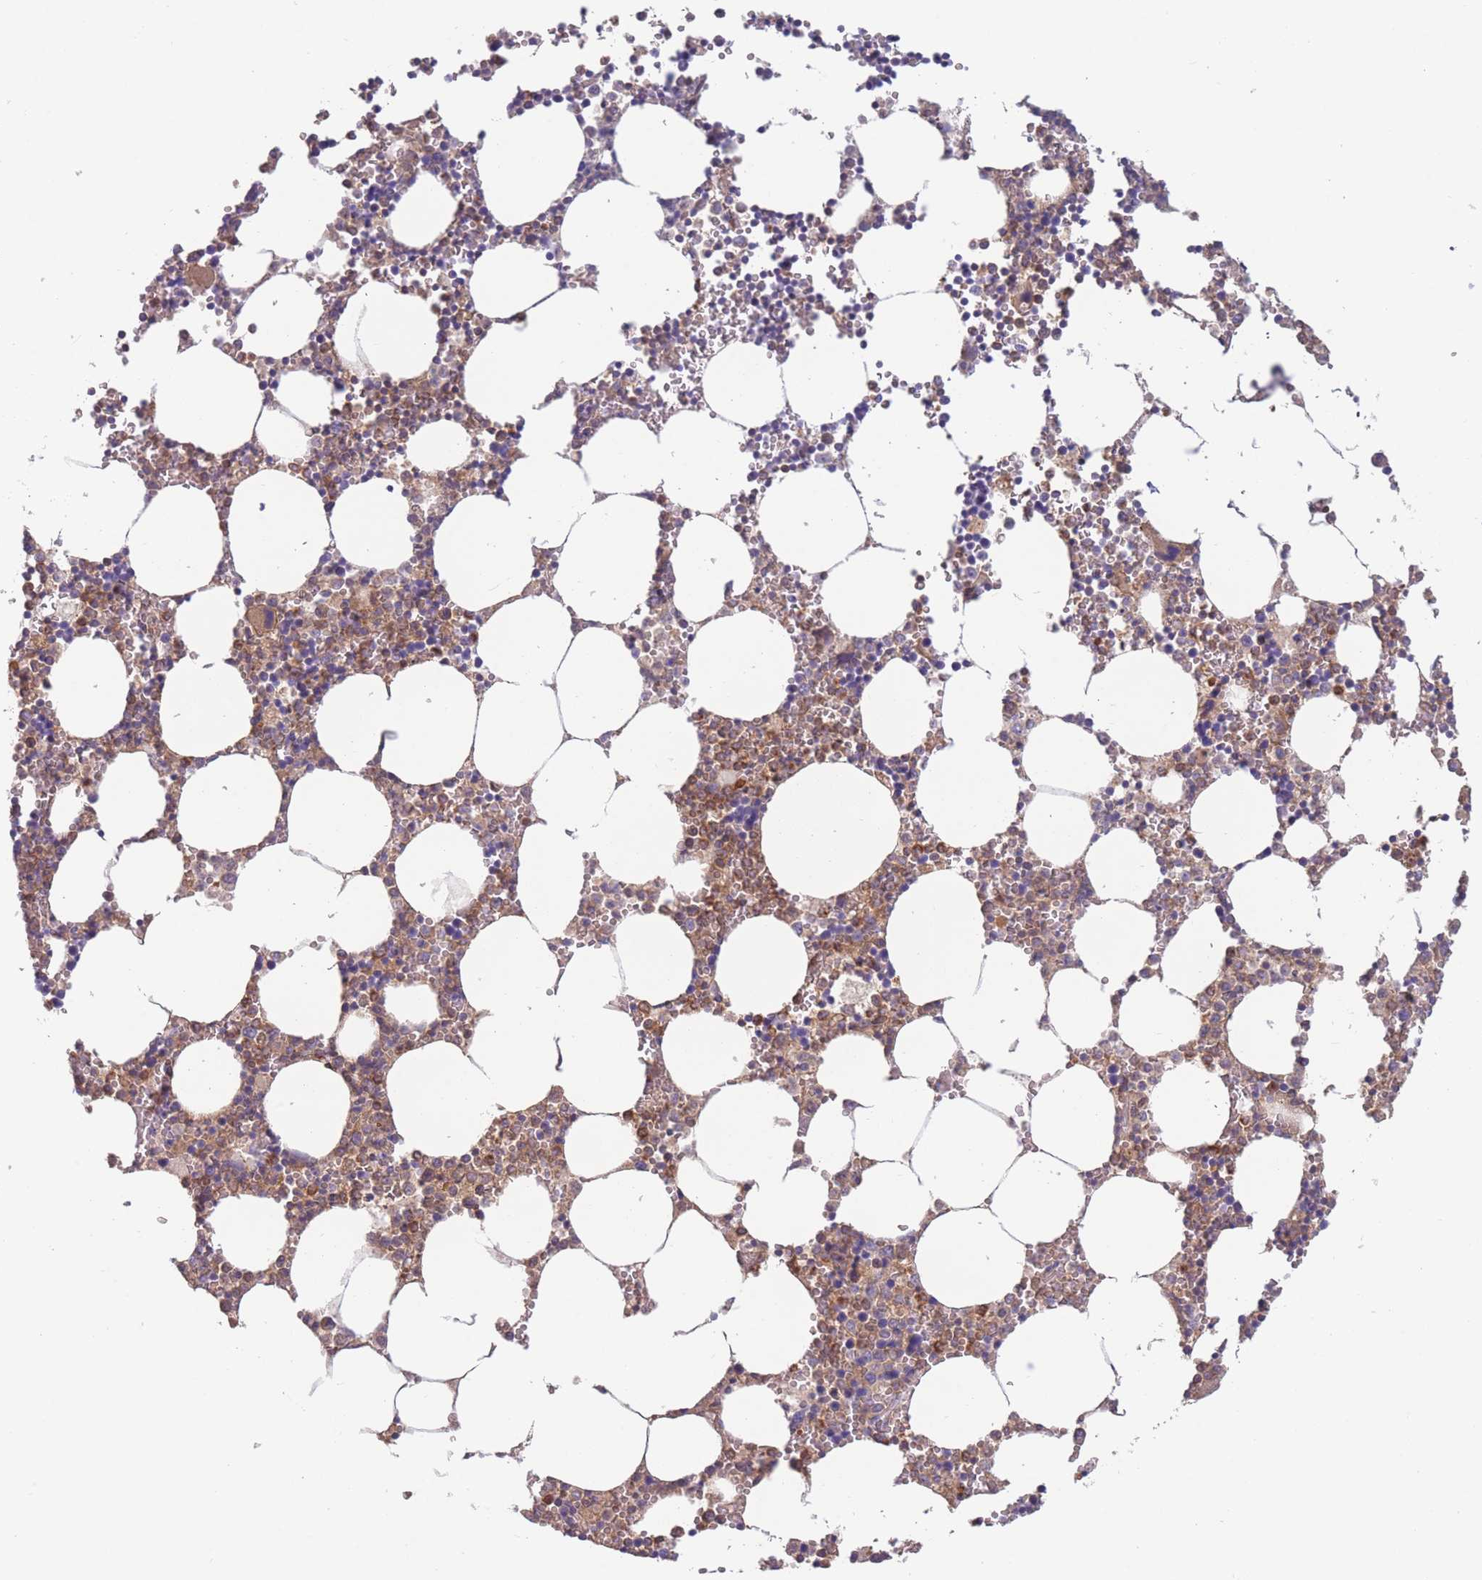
{"staining": {"intensity": "strong", "quantity": "25%-75%", "location": "cytoplasmic/membranous,nuclear"}, "tissue": "bone marrow", "cell_type": "Hematopoietic cells", "image_type": "normal", "snomed": [{"axis": "morphology", "description": "Normal tissue, NOS"}, {"axis": "topography", "description": "Bone marrow"}], "caption": "Immunohistochemistry of unremarkable human bone marrow shows high levels of strong cytoplasmic/membranous,nuclear expression in approximately 25%-75% of hematopoietic cells.", "gene": "ST3GAL4", "patient": {"sex": "female", "age": 64}}